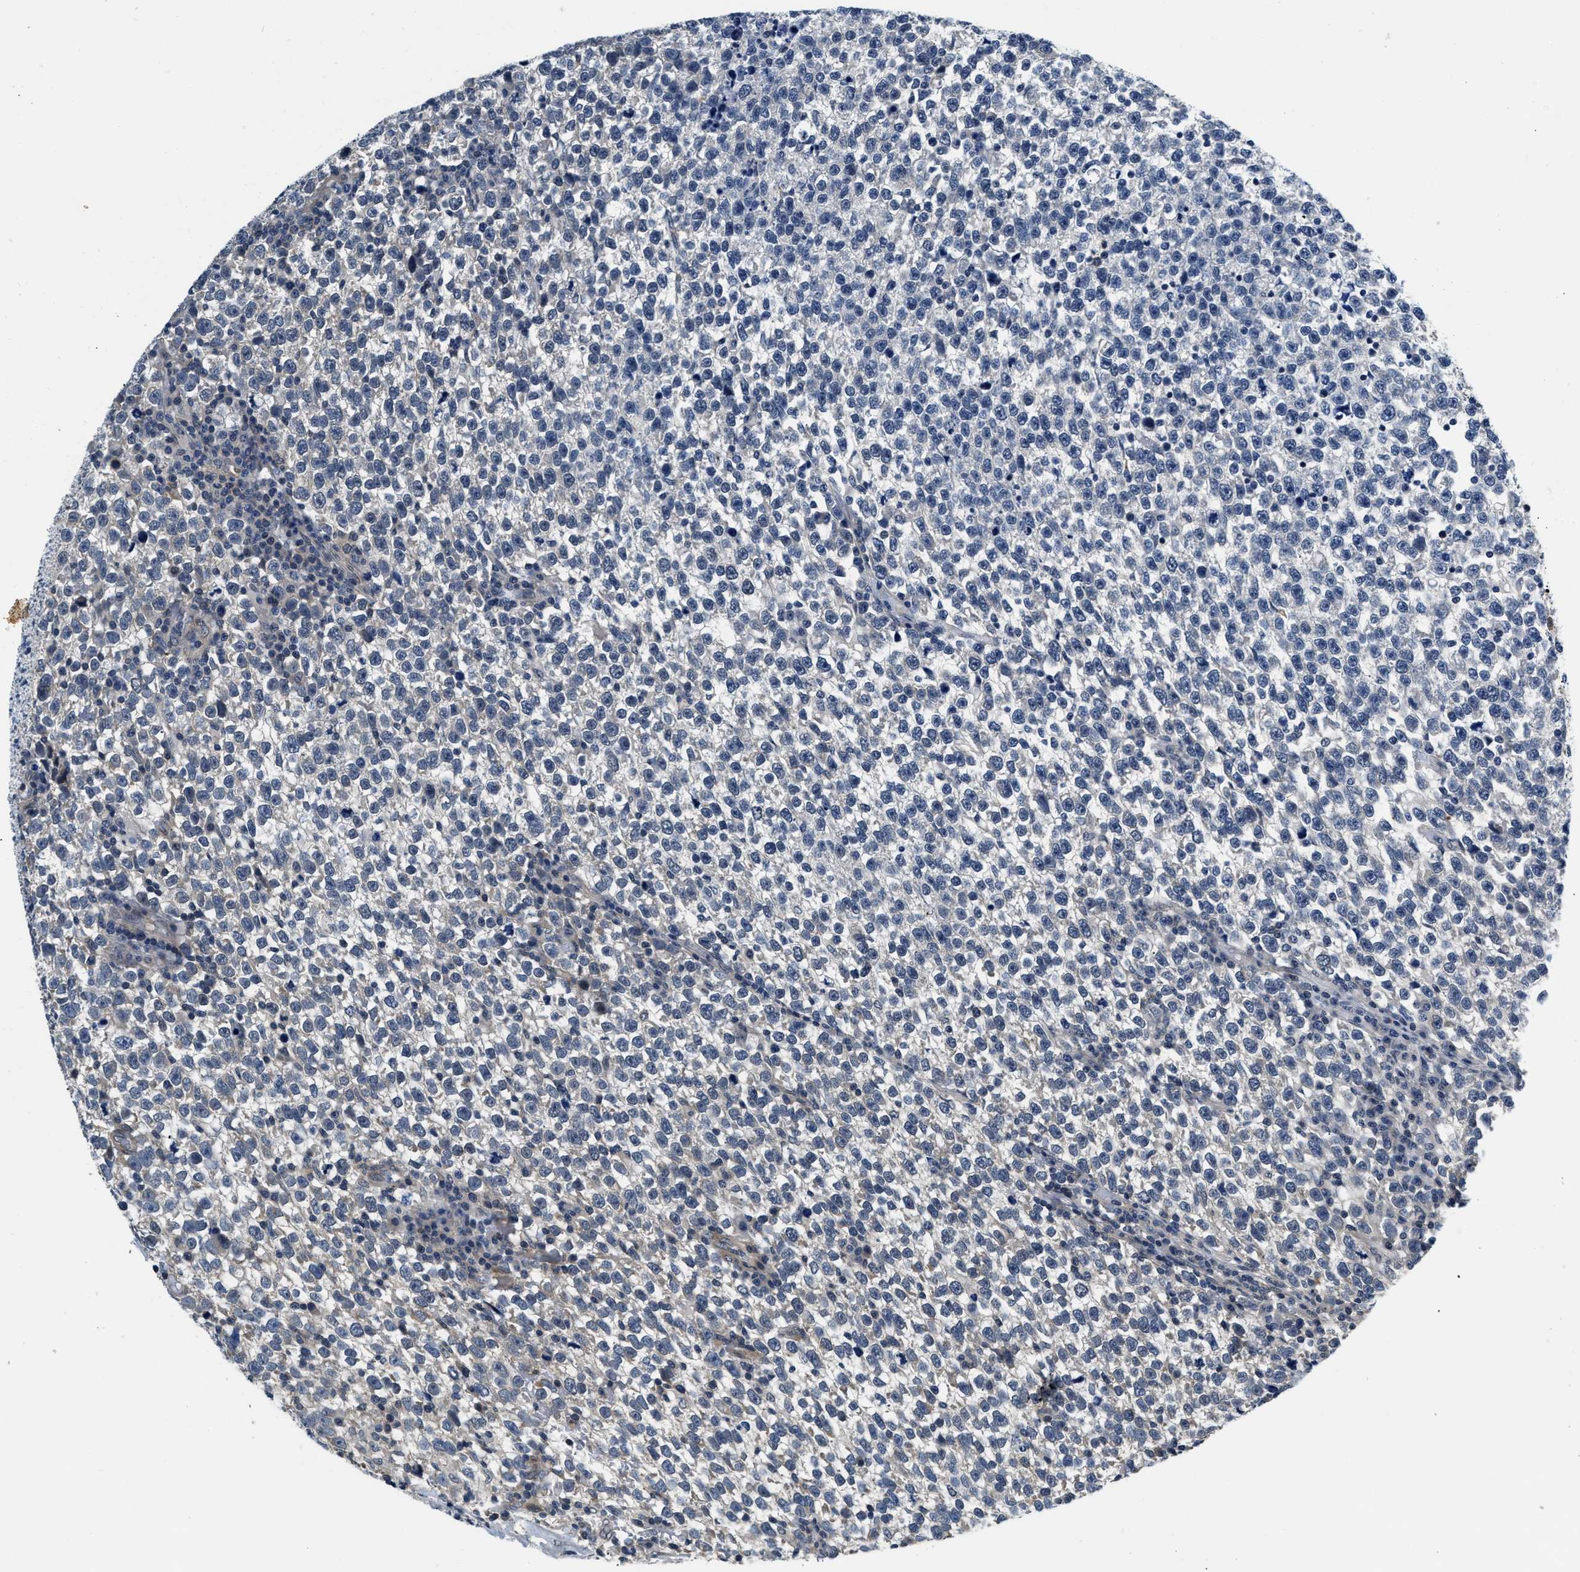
{"staining": {"intensity": "negative", "quantity": "none", "location": "none"}, "tissue": "testis cancer", "cell_type": "Tumor cells", "image_type": "cancer", "snomed": [{"axis": "morphology", "description": "Normal tissue, NOS"}, {"axis": "morphology", "description": "Seminoma, NOS"}, {"axis": "topography", "description": "Testis"}], "caption": "Testis cancer (seminoma) was stained to show a protein in brown. There is no significant staining in tumor cells.", "gene": "SMAD4", "patient": {"sex": "male", "age": 43}}